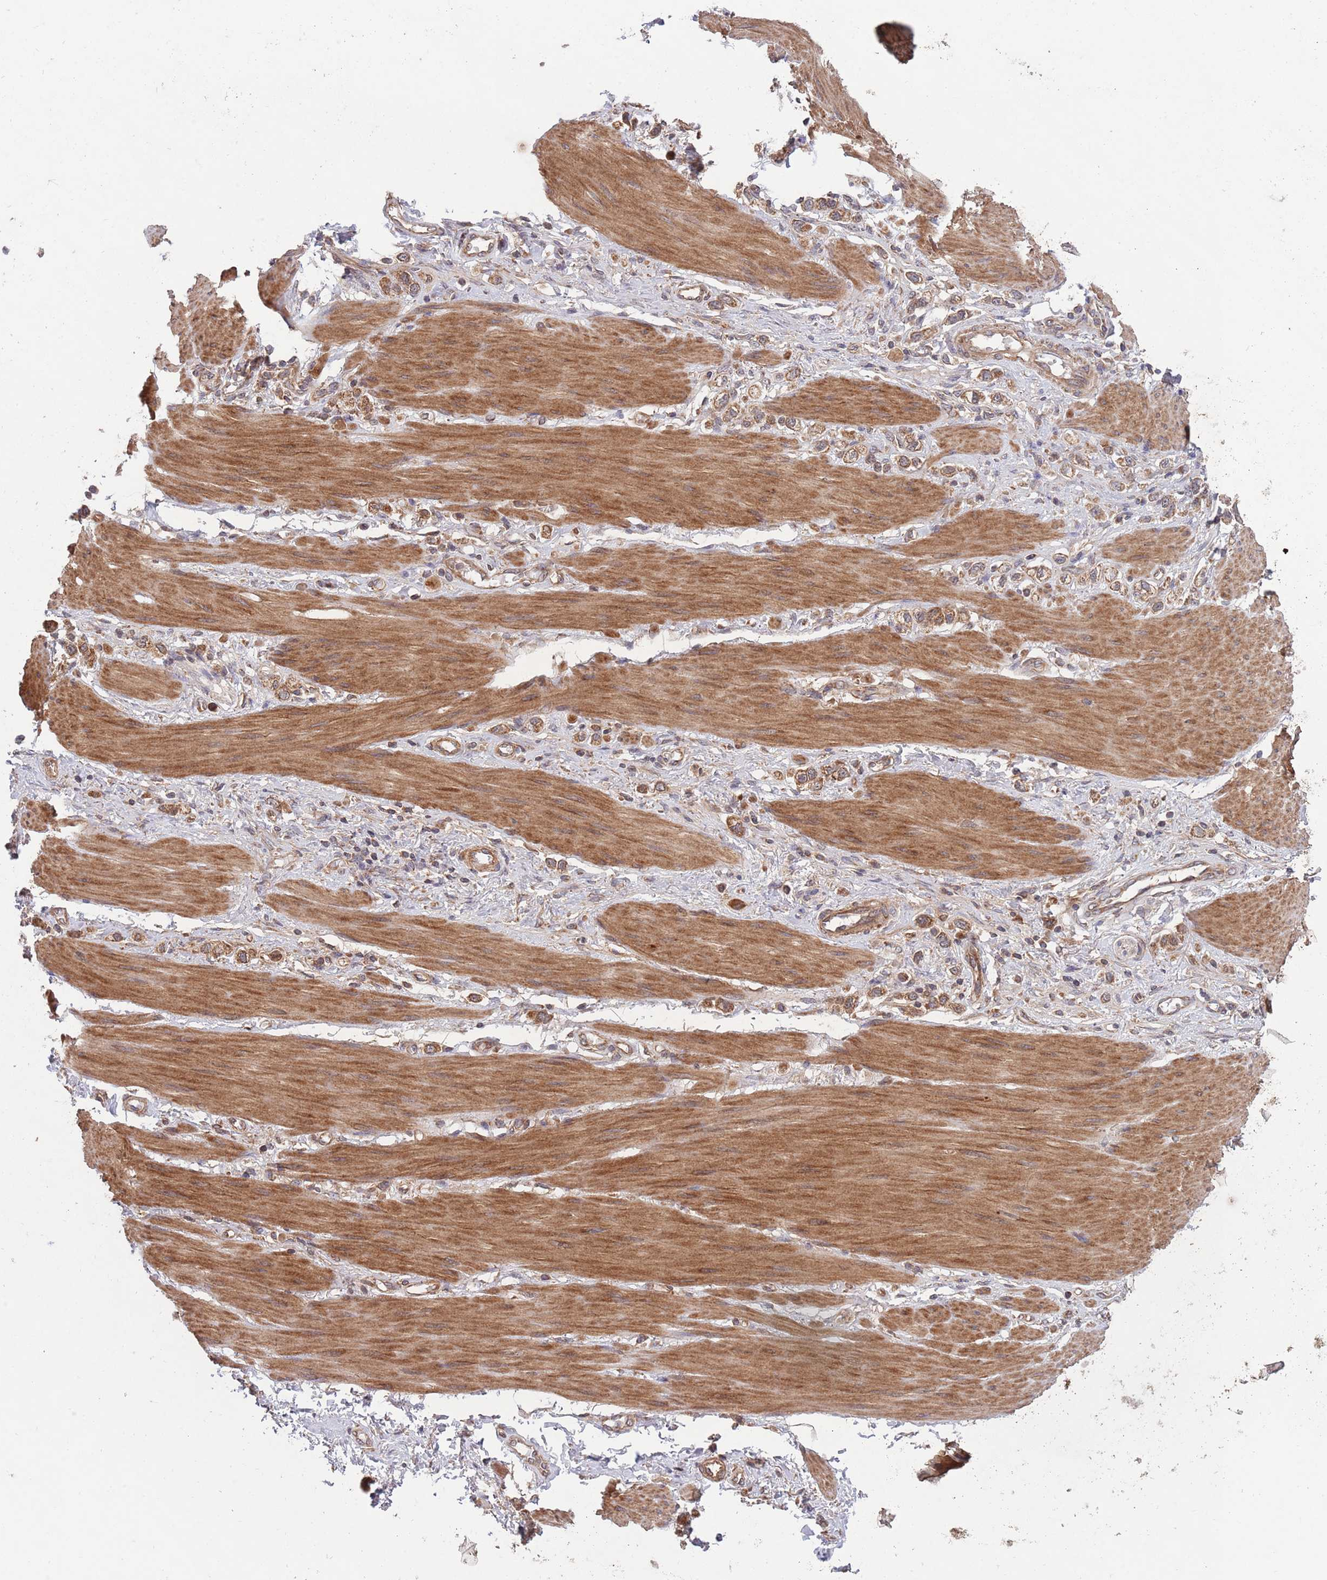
{"staining": {"intensity": "moderate", "quantity": ">75%", "location": "cytoplasmic/membranous"}, "tissue": "stomach cancer", "cell_type": "Tumor cells", "image_type": "cancer", "snomed": [{"axis": "morphology", "description": "Adenocarcinoma, NOS"}, {"axis": "topography", "description": "Stomach"}], "caption": "Stomach cancer stained for a protein shows moderate cytoplasmic/membranous positivity in tumor cells.", "gene": "MFNG", "patient": {"sex": "female", "age": 65}}